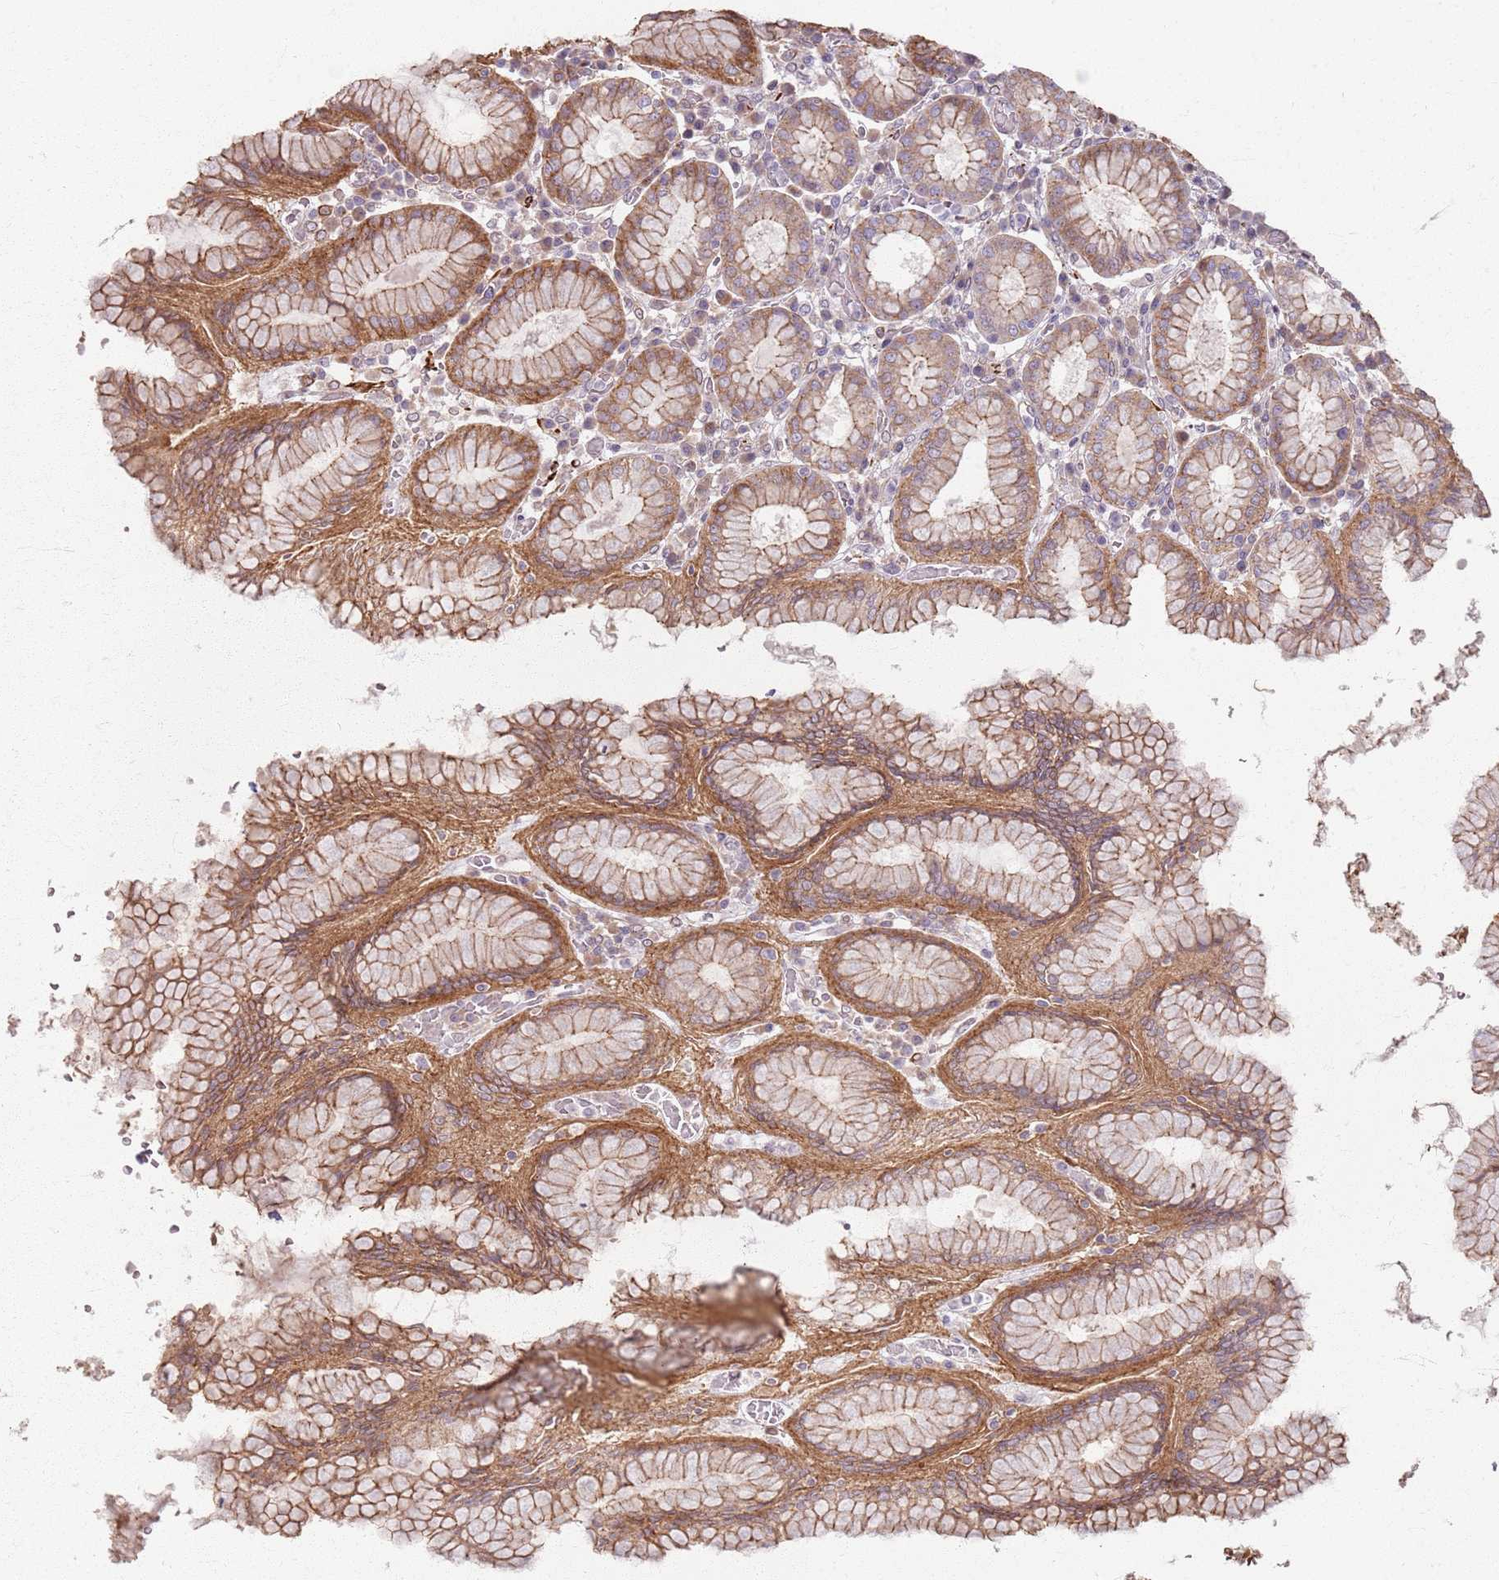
{"staining": {"intensity": "moderate", "quantity": ">75%", "location": "cytoplasmic/membranous"}, "tissue": "stomach", "cell_type": "Glandular cells", "image_type": "normal", "snomed": [{"axis": "morphology", "description": "Normal tissue, NOS"}, {"axis": "topography", "description": "Stomach"}, {"axis": "topography", "description": "Stomach, lower"}], "caption": "Immunohistochemical staining of normal stomach reveals moderate cytoplasmic/membranous protein expression in approximately >75% of glandular cells. (IHC, brightfield microscopy, high magnification).", "gene": "KCNA5", "patient": {"sex": "female", "age": 56}}